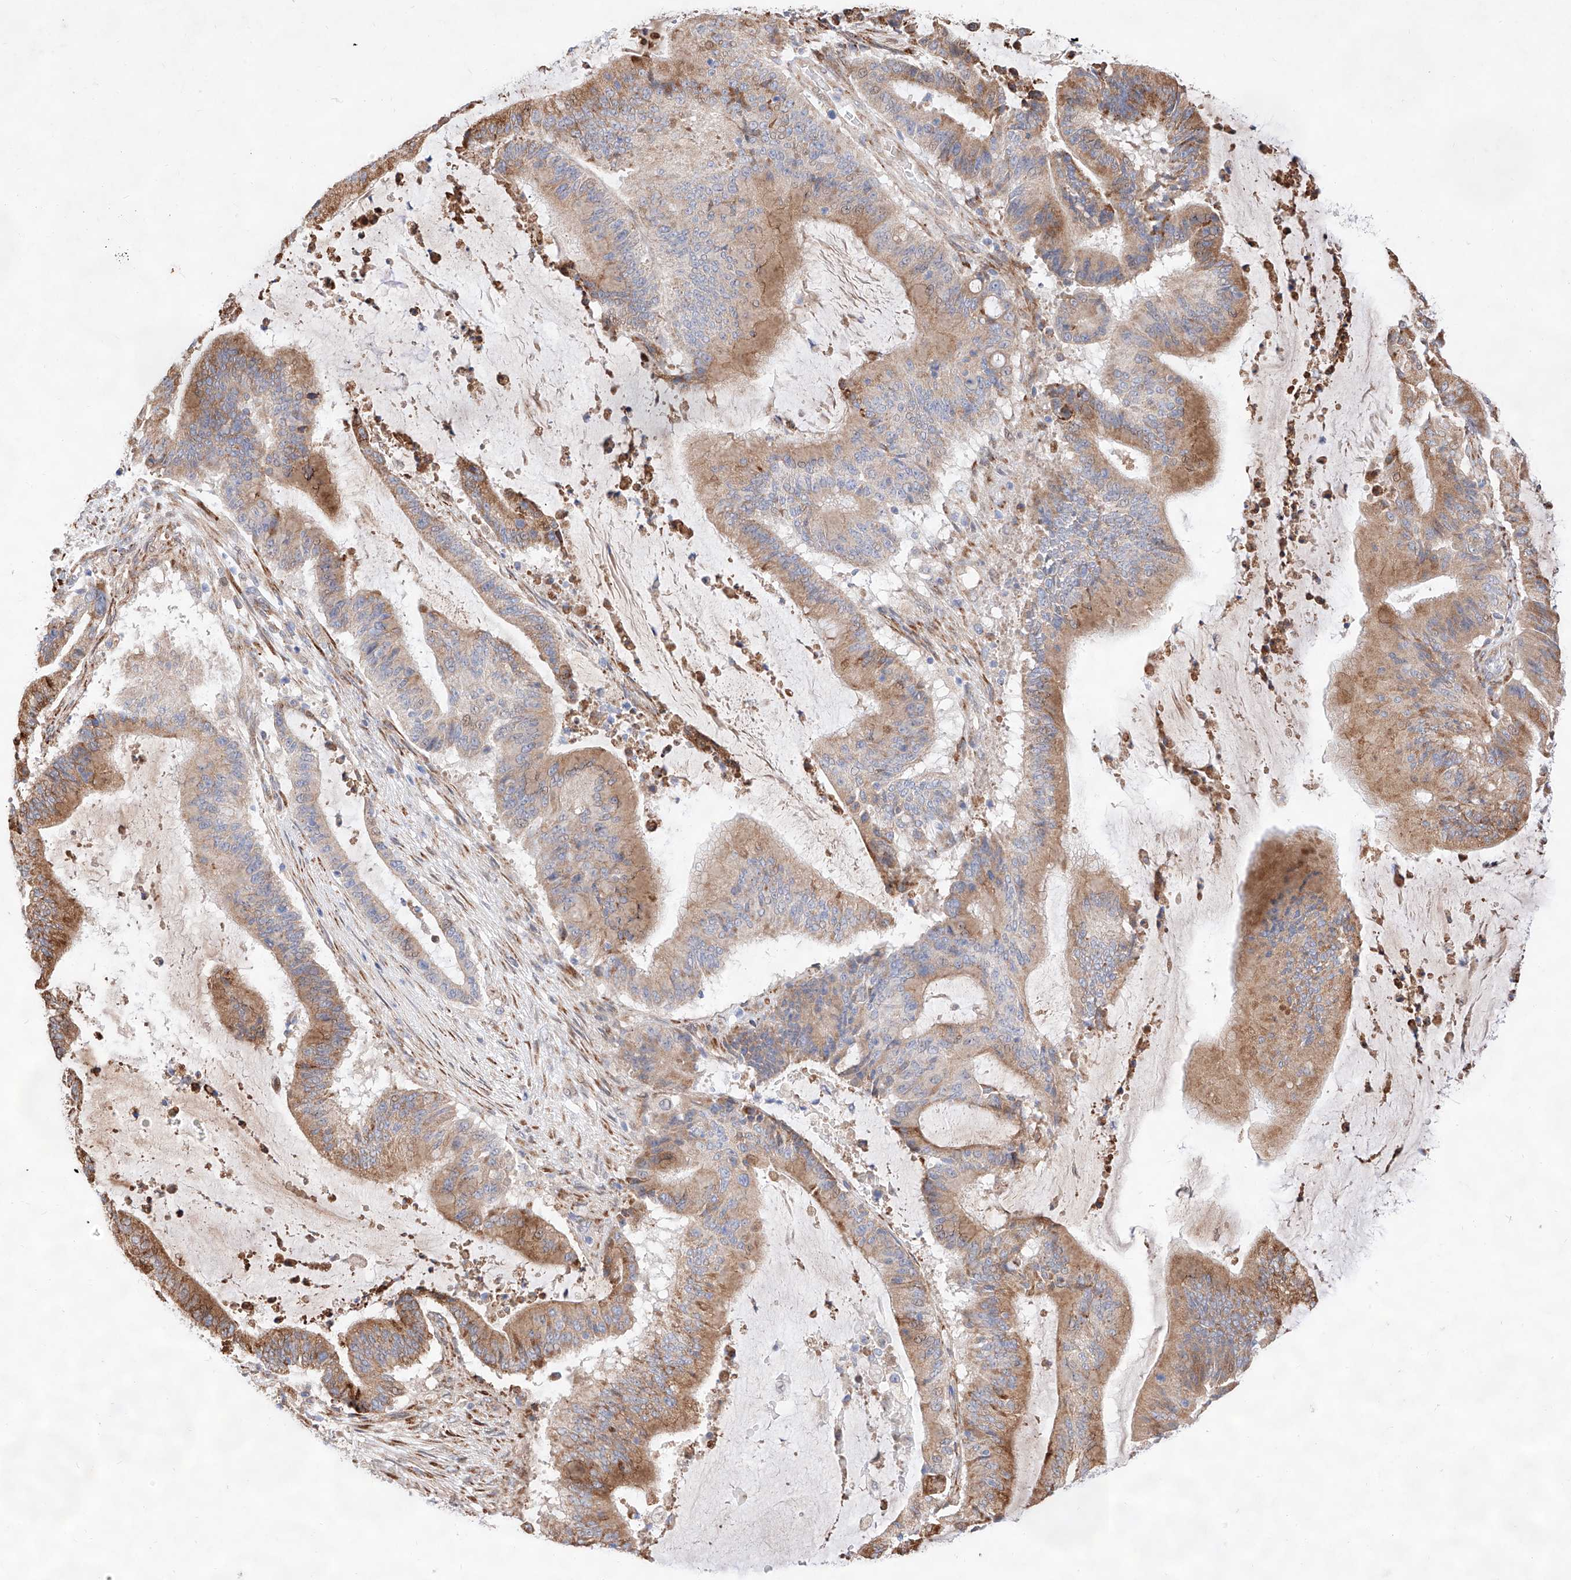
{"staining": {"intensity": "moderate", "quantity": ">75%", "location": "cytoplasmic/membranous"}, "tissue": "liver cancer", "cell_type": "Tumor cells", "image_type": "cancer", "snomed": [{"axis": "morphology", "description": "Normal tissue, NOS"}, {"axis": "morphology", "description": "Cholangiocarcinoma"}, {"axis": "topography", "description": "Liver"}, {"axis": "topography", "description": "Peripheral nerve tissue"}], "caption": "Immunohistochemistry (IHC) micrograph of liver cholangiocarcinoma stained for a protein (brown), which shows medium levels of moderate cytoplasmic/membranous staining in about >75% of tumor cells.", "gene": "ATP9B", "patient": {"sex": "female", "age": 73}}